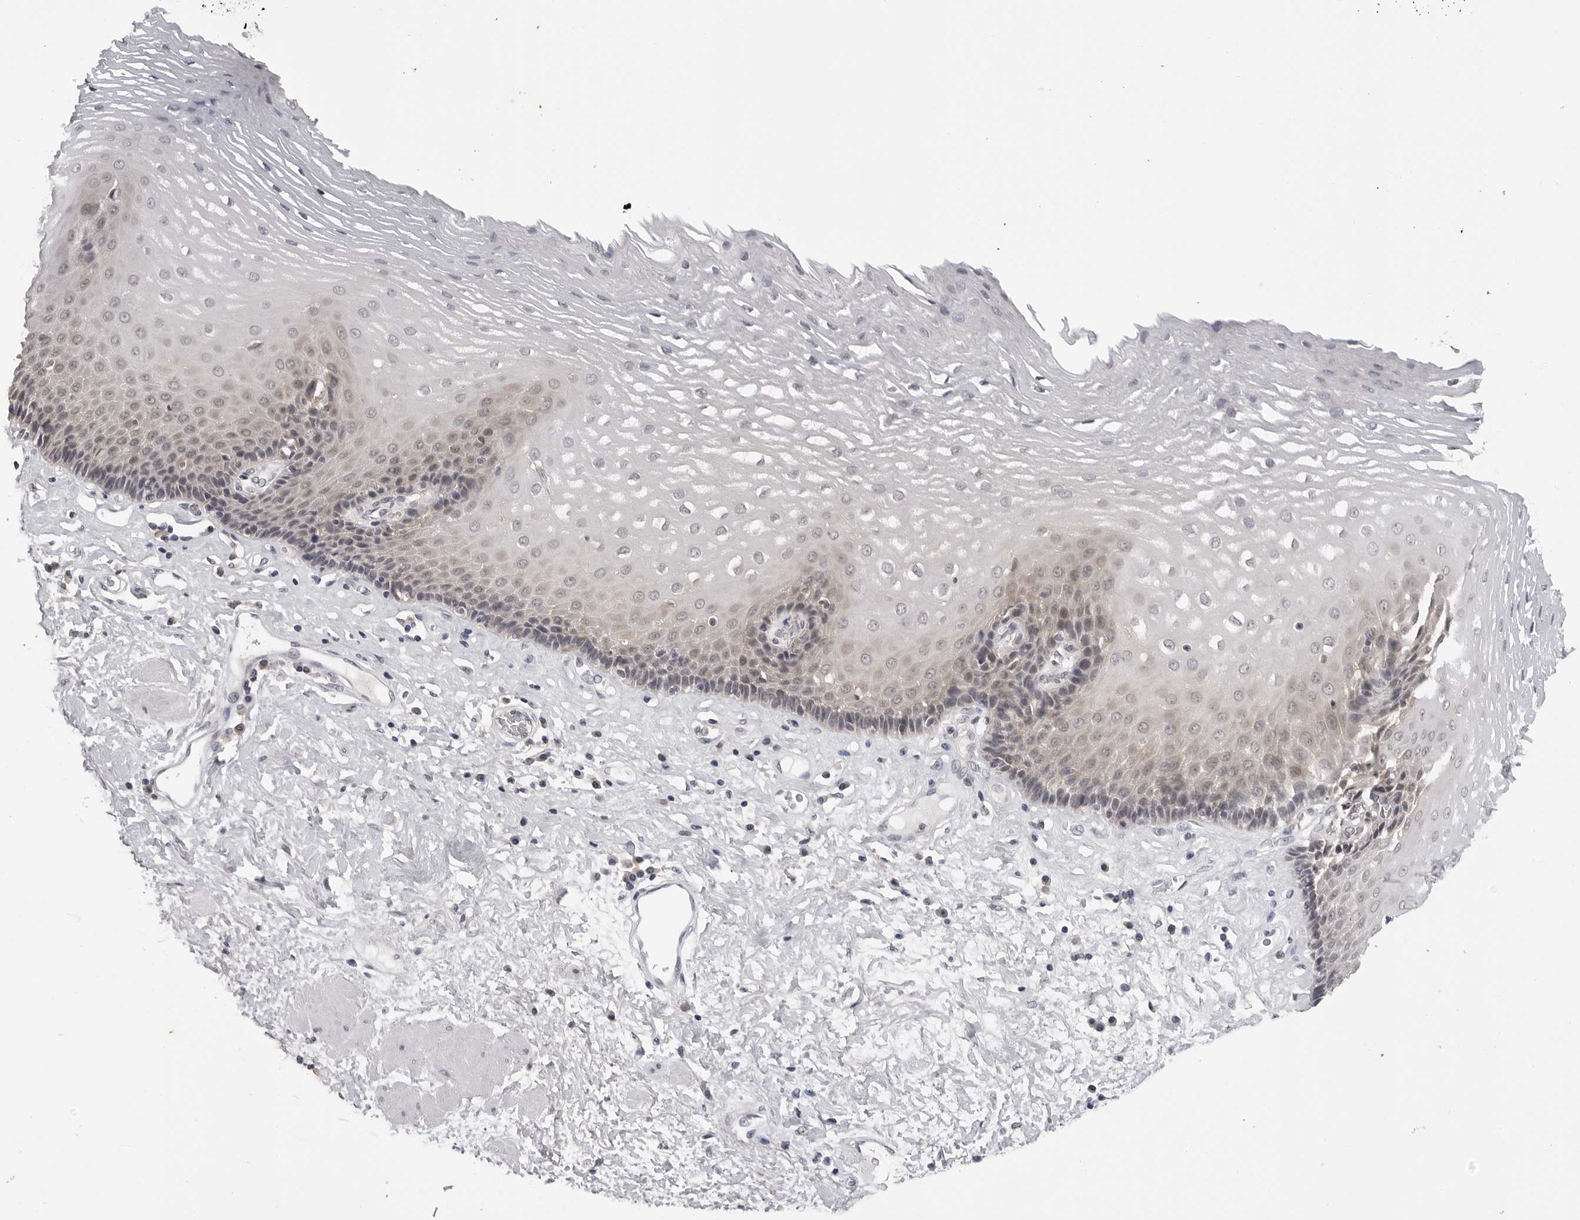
{"staining": {"intensity": "weak", "quantity": "<25%", "location": "cytoplasmic/membranous,nuclear"}, "tissue": "esophagus", "cell_type": "Squamous epithelial cells", "image_type": "normal", "snomed": [{"axis": "morphology", "description": "Normal tissue, NOS"}, {"axis": "morphology", "description": "Adenocarcinoma, NOS"}, {"axis": "topography", "description": "Esophagus"}], "caption": "Esophagus was stained to show a protein in brown. There is no significant staining in squamous epithelial cells. (Brightfield microscopy of DAB (3,3'-diaminobenzidine) IHC at high magnification).", "gene": "CDK20", "patient": {"sex": "male", "age": 62}}